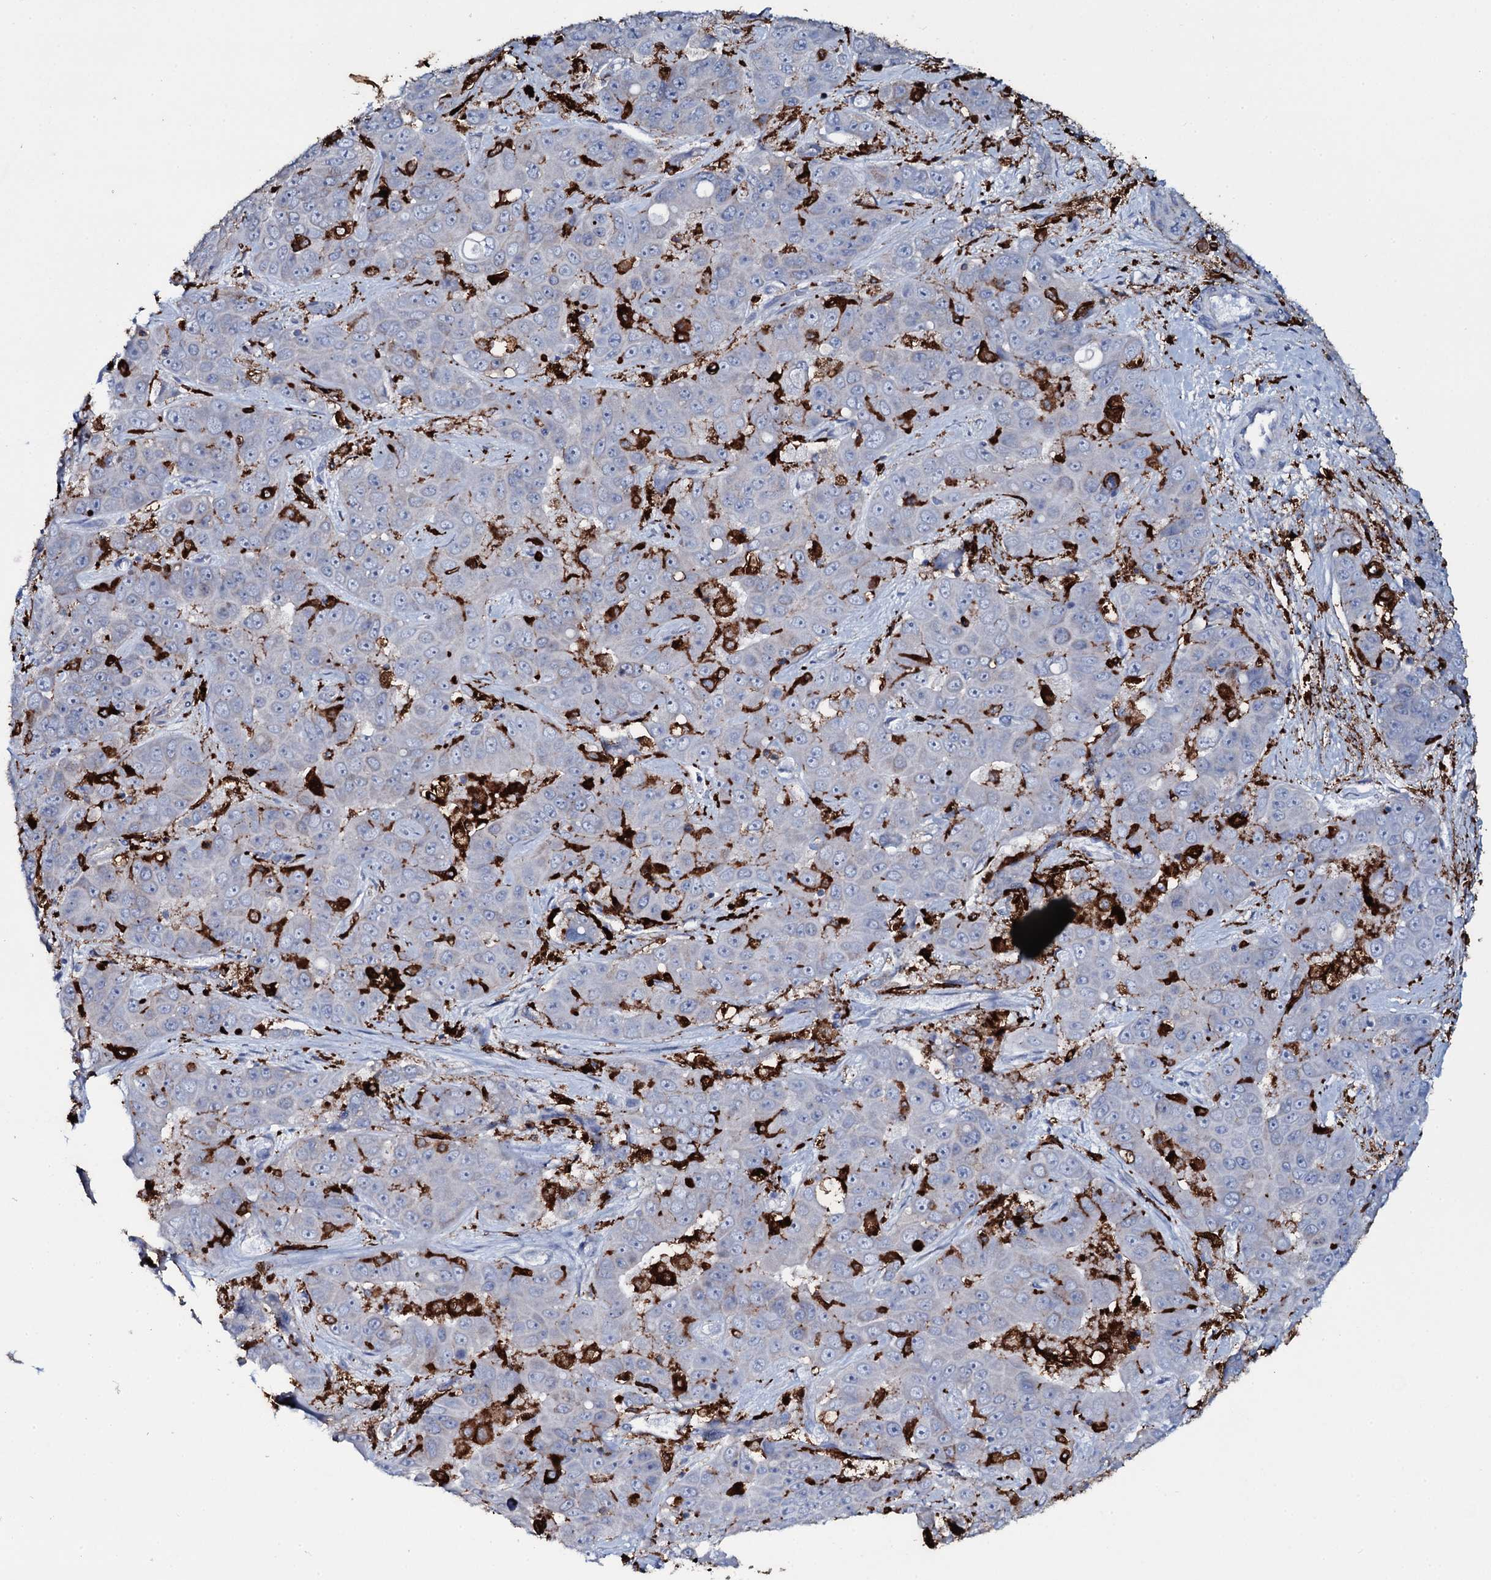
{"staining": {"intensity": "negative", "quantity": "none", "location": "none"}, "tissue": "liver cancer", "cell_type": "Tumor cells", "image_type": "cancer", "snomed": [{"axis": "morphology", "description": "Cholangiocarcinoma"}, {"axis": "topography", "description": "Liver"}], "caption": "Immunohistochemistry photomicrograph of human liver cancer stained for a protein (brown), which exhibits no expression in tumor cells. Brightfield microscopy of IHC stained with DAB (brown) and hematoxylin (blue), captured at high magnification.", "gene": "OSBPL2", "patient": {"sex": "female", "age": 52}}